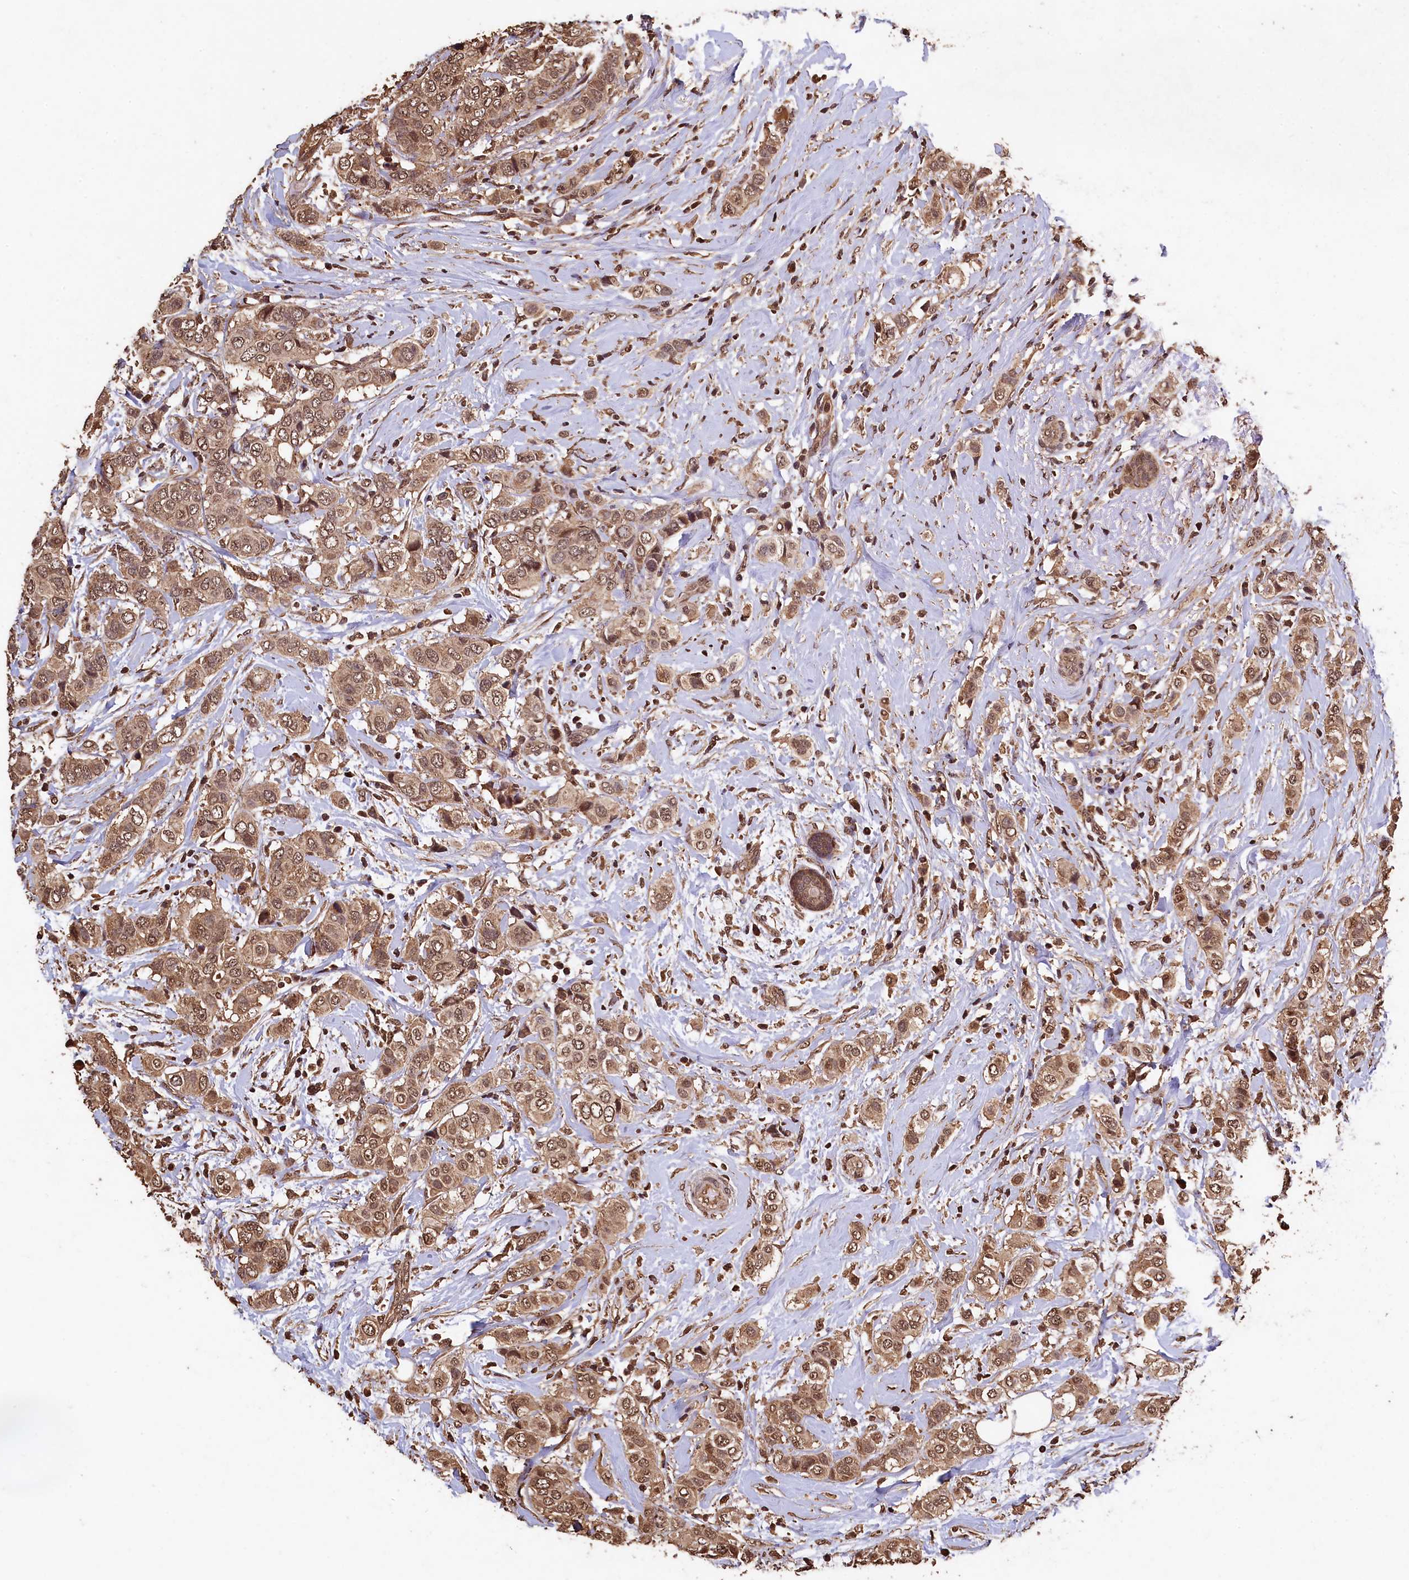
{"staining": {"intensity": "moderate", "quantity": ">75%", "location": "cytoplasmic/membranous,nuclear"}, "tissue": "breast cancer", "cell_type": "Tumor cells", "image_type": "cancer", "snomed": [{"axis": "morphology", "description": "Lobular carcinoma"}, {"axis": "topography", "description": "Breast"}], "caption": "Protein expression analysis of human lobular carcinoma (breast) reveals moderate cytoplasmic/membranous and nuclear positivity in approximately >75% of tumor cells.", "gene": "CEP57L1", "patient": {"sex": "female", "age": 51}}